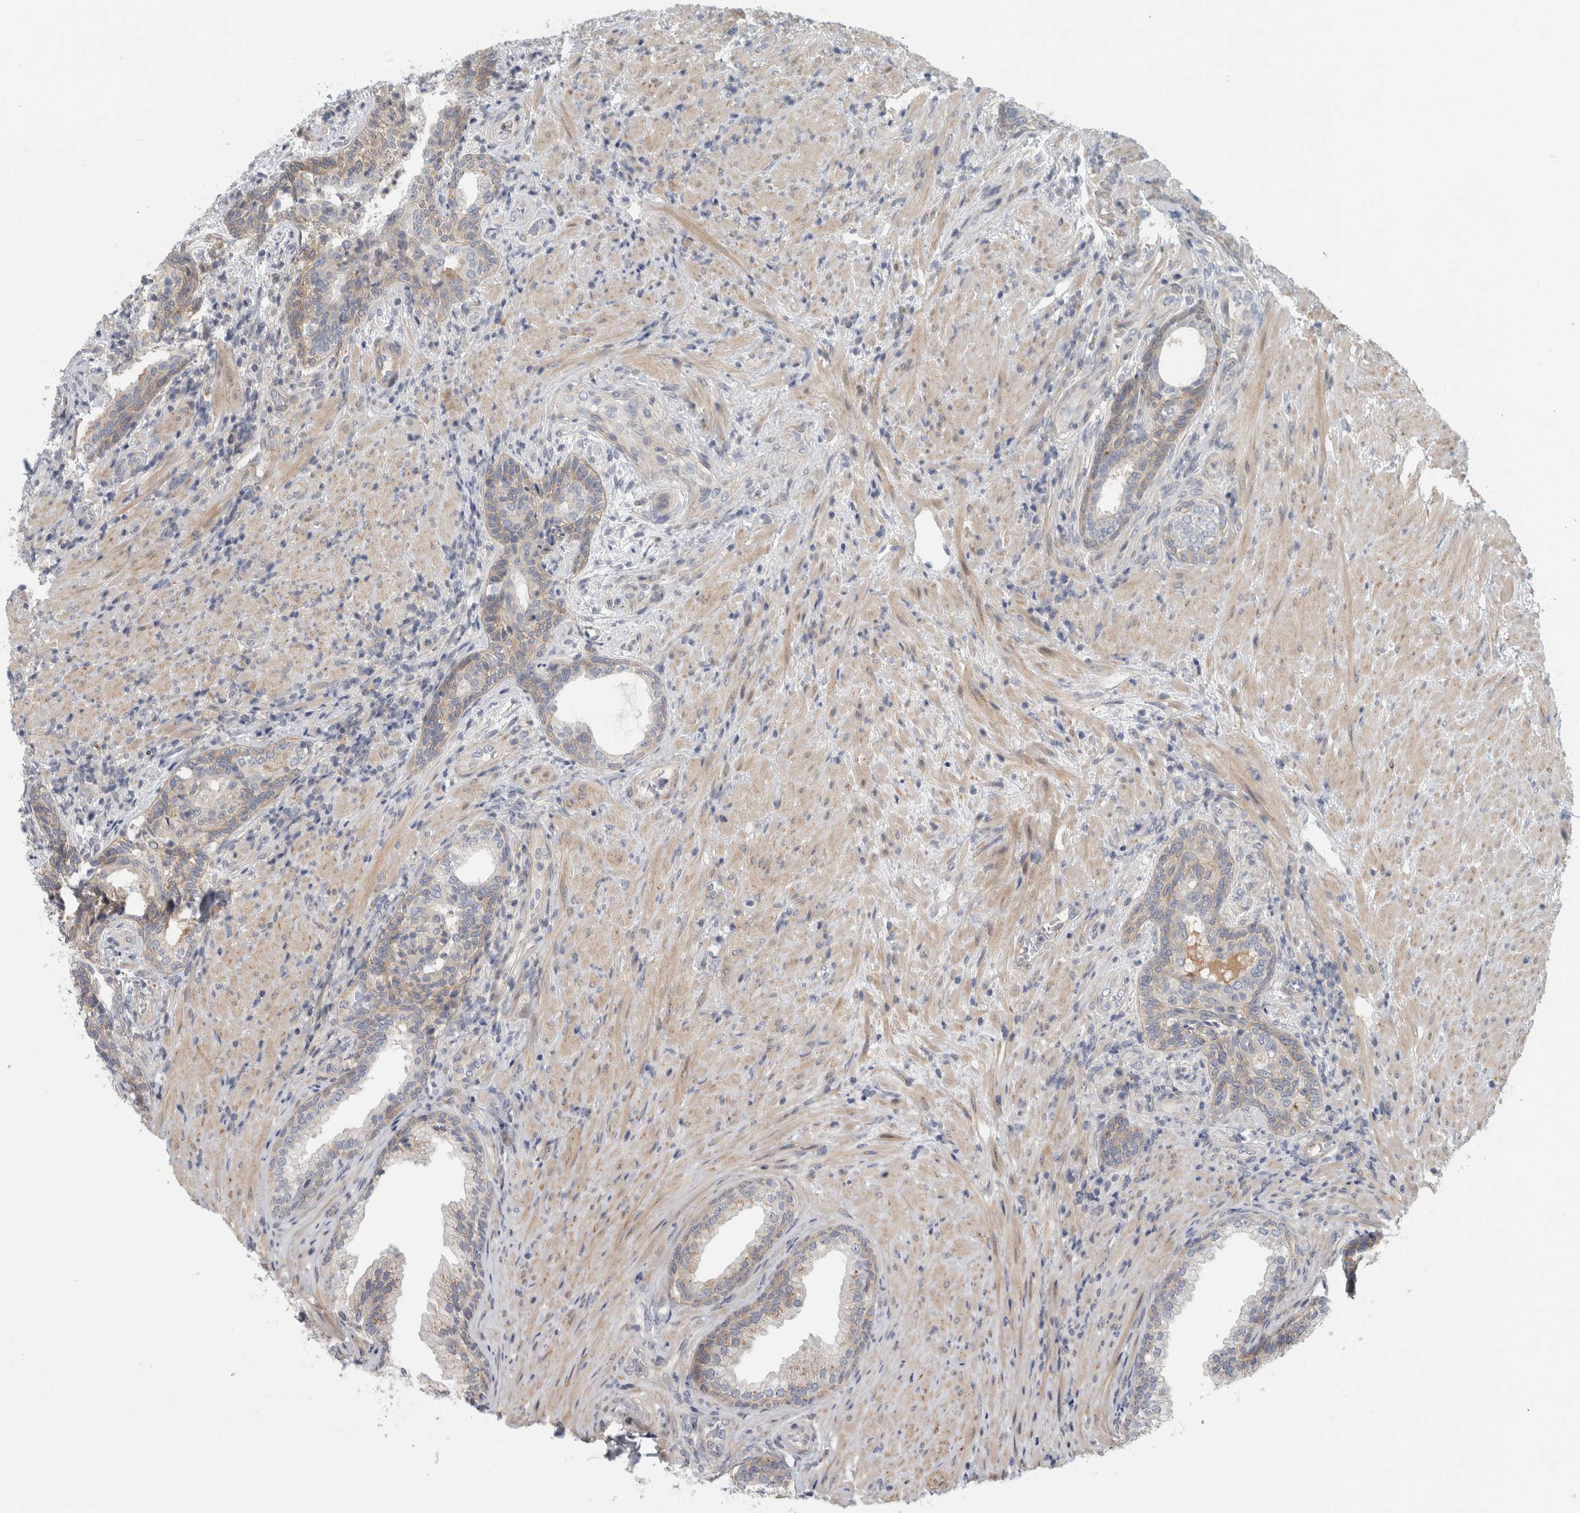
{"staining": {"intensity": "weak", "quantity": "25%-75%", "location": "cytoplasmic/membranous"}, "tissue": "prostate", "cell_type": "Glandular cells", "image_type": "normal", "snomed": [{"axis": "morphology", "description": "Normal tissue, NOS"}, {"axis": "topography", "description": "Prostate"}], "caption": "Weak cytoplasmic/membranous positivity for a protein is seen in about 25%-75% of glandular cells of benign prostate using immunohistochemistry (IHC).", "gene": "ZNF804B", "patient": {"sex": "male", "age": 76}}